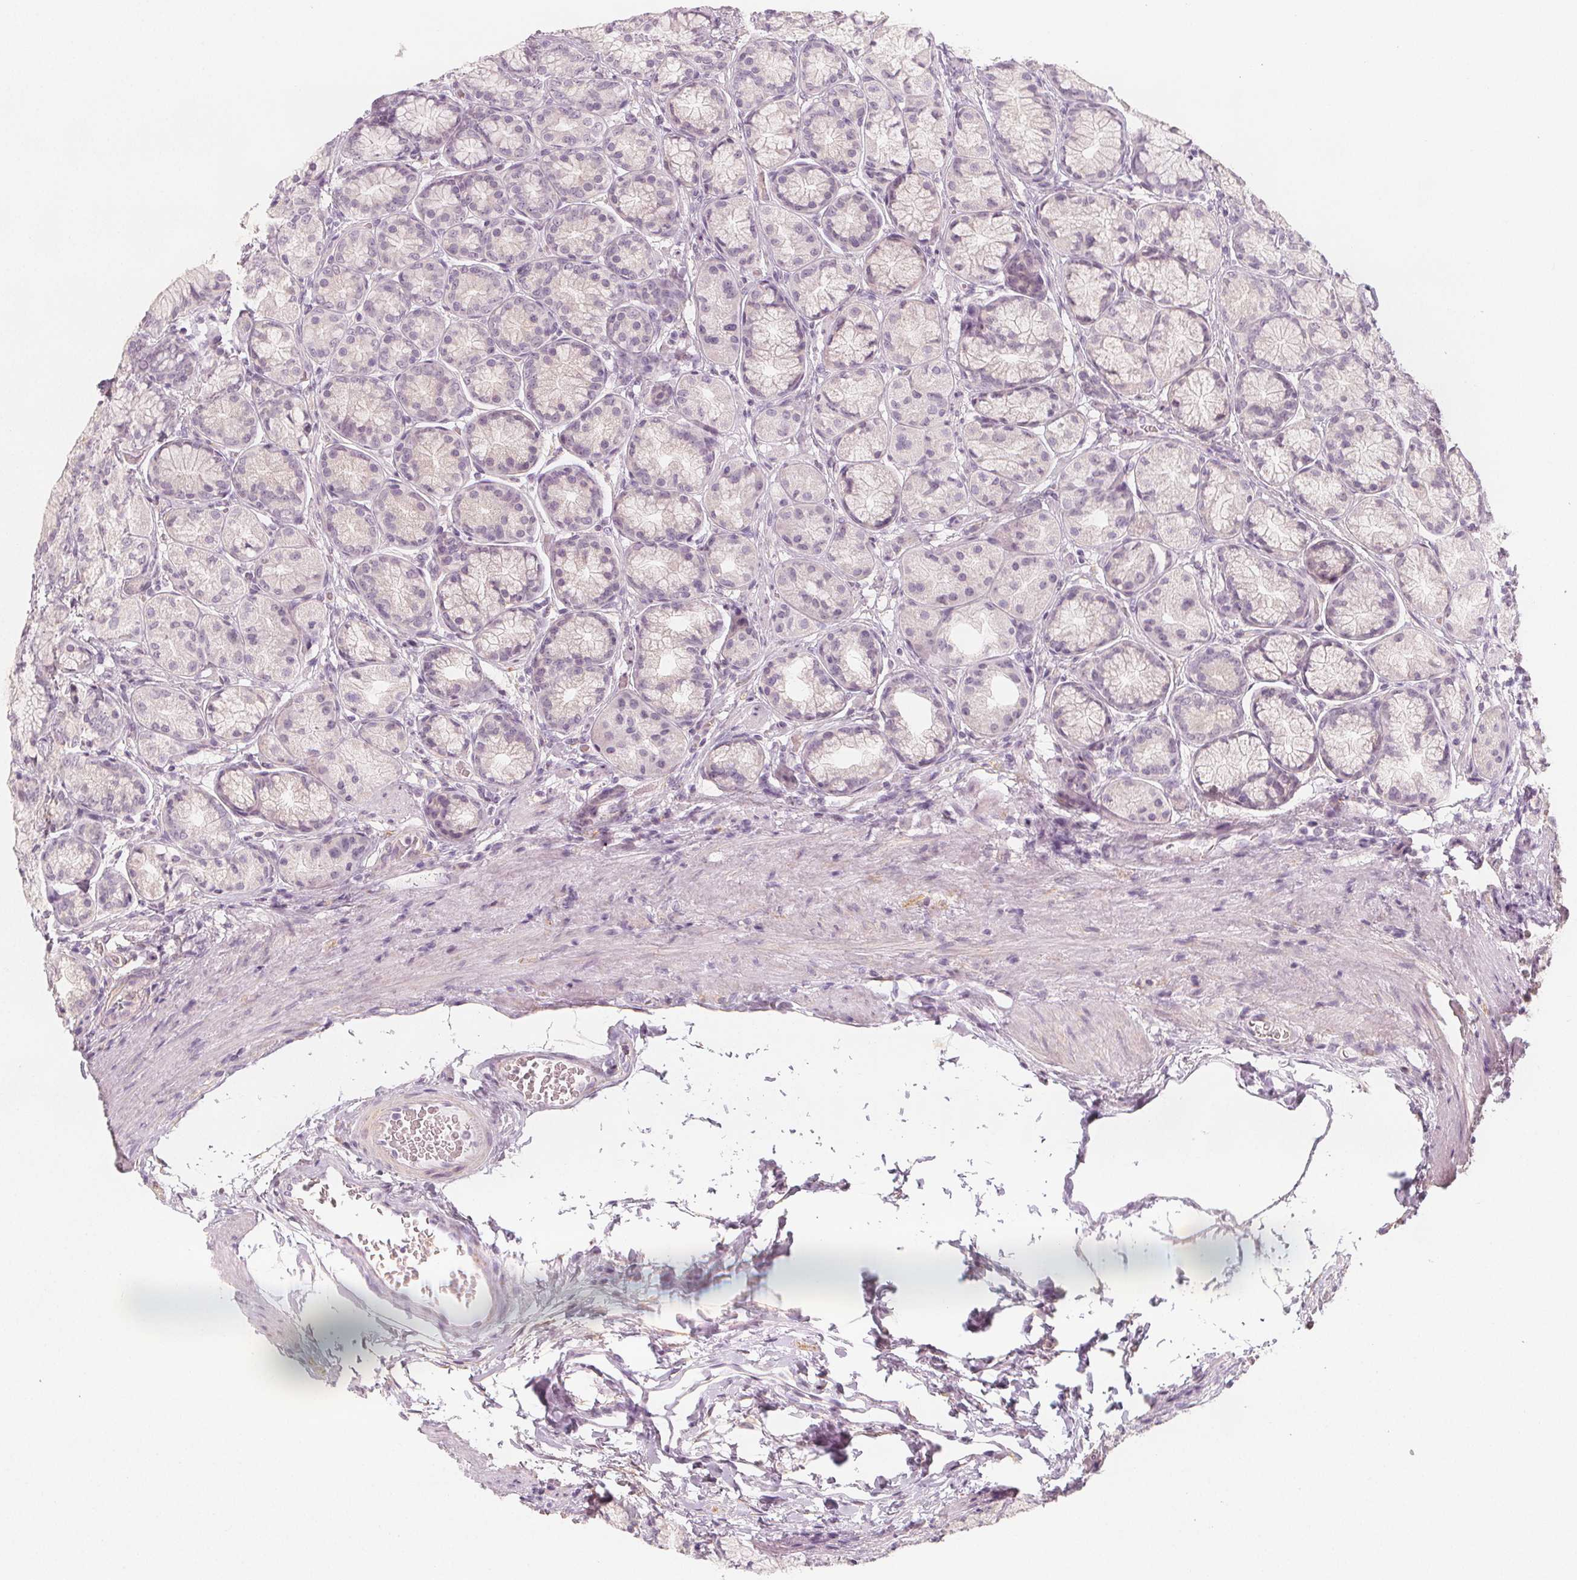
{"staining": {"intensity": "weak", "quantity": "<25%", "location": "cytoplasmic/membranous"}, "tissue": "stomach", "cell_type": "Glandular cells", "image_type": "normal", "snomed": [{"axis": "morphology", "description": "Normal tissue, NOS"}, {"axis": "morphology", "description": "Adenocarcinoma, NOS"}, {"axis": "morphology", "description": "Adenocarcinoma, High grade"}, {"axis": "topography", "description": "Stomach, upper"}, {"axis": "topography", "description": "Stomach"}], "caption": "A high-resolution image shows IHC staining of benign stomach, which reveals no significant expression in glandular cells. (DAB (3,3'-diaminobenzidine) immunohistochemistry (IHC), high magnification).", "gene": "MAP1A", "patient": {"sex": "female", "age": 65}}